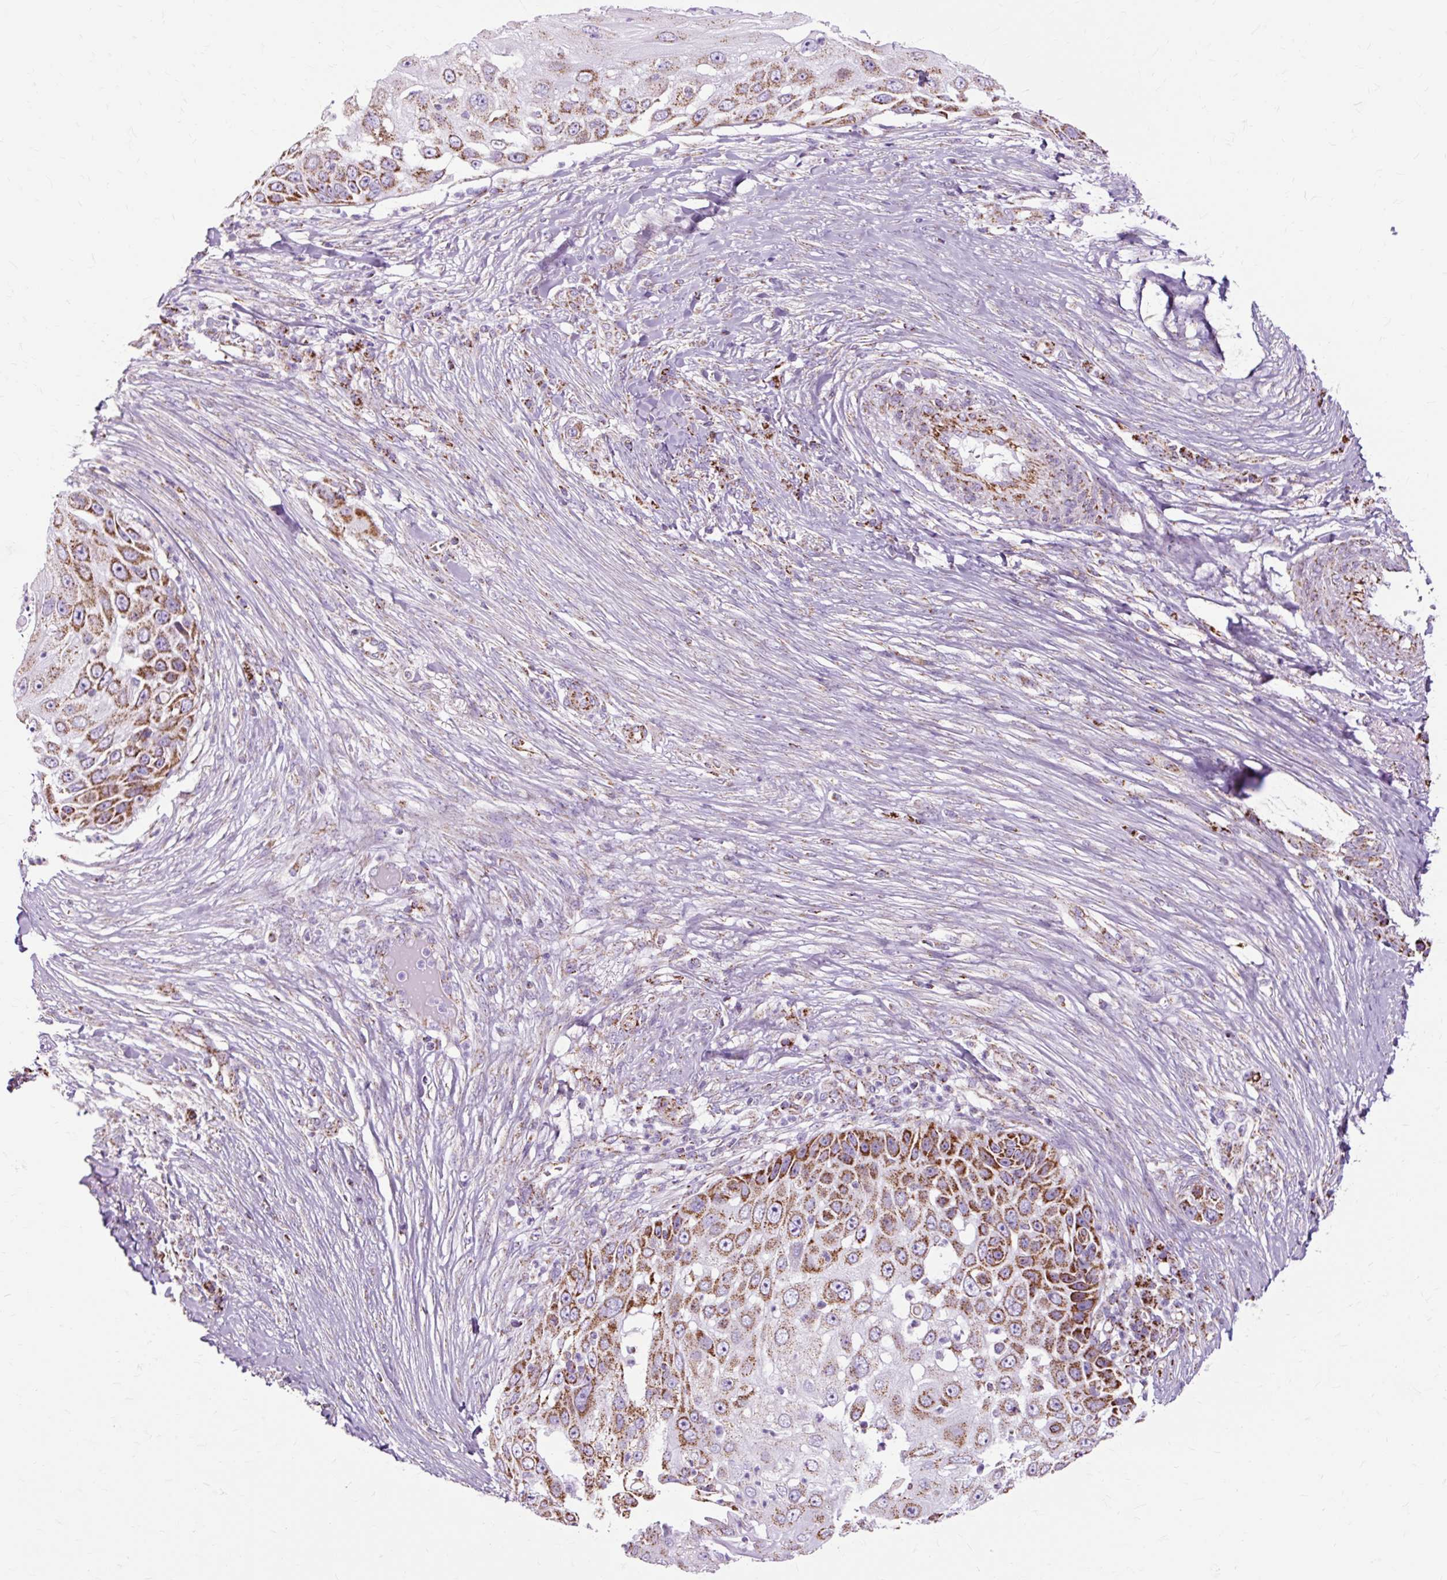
{"staining": {"intensity": "strong", "quantity": ">75%", "location": "cytoplasmic/membranous"}, "tissue": "skin cancer", "cell_type": "Tumor cells", "image_type": "cancer", "snomed": [{"axis": "morphology", "description": "Squamous cell carcinoma, NOS"}, {"axis": "topography", "description": "Skin"}], "caption": "Immunohistochemistry (DAB) staining of squamous cell carcinoma (skin) demonstrates strong cytoplasmic/membranous protein positivity in approximately >75% of tumor cells.", "gene": "DLAT", "patient": {"sex": "female", "age": 44}}